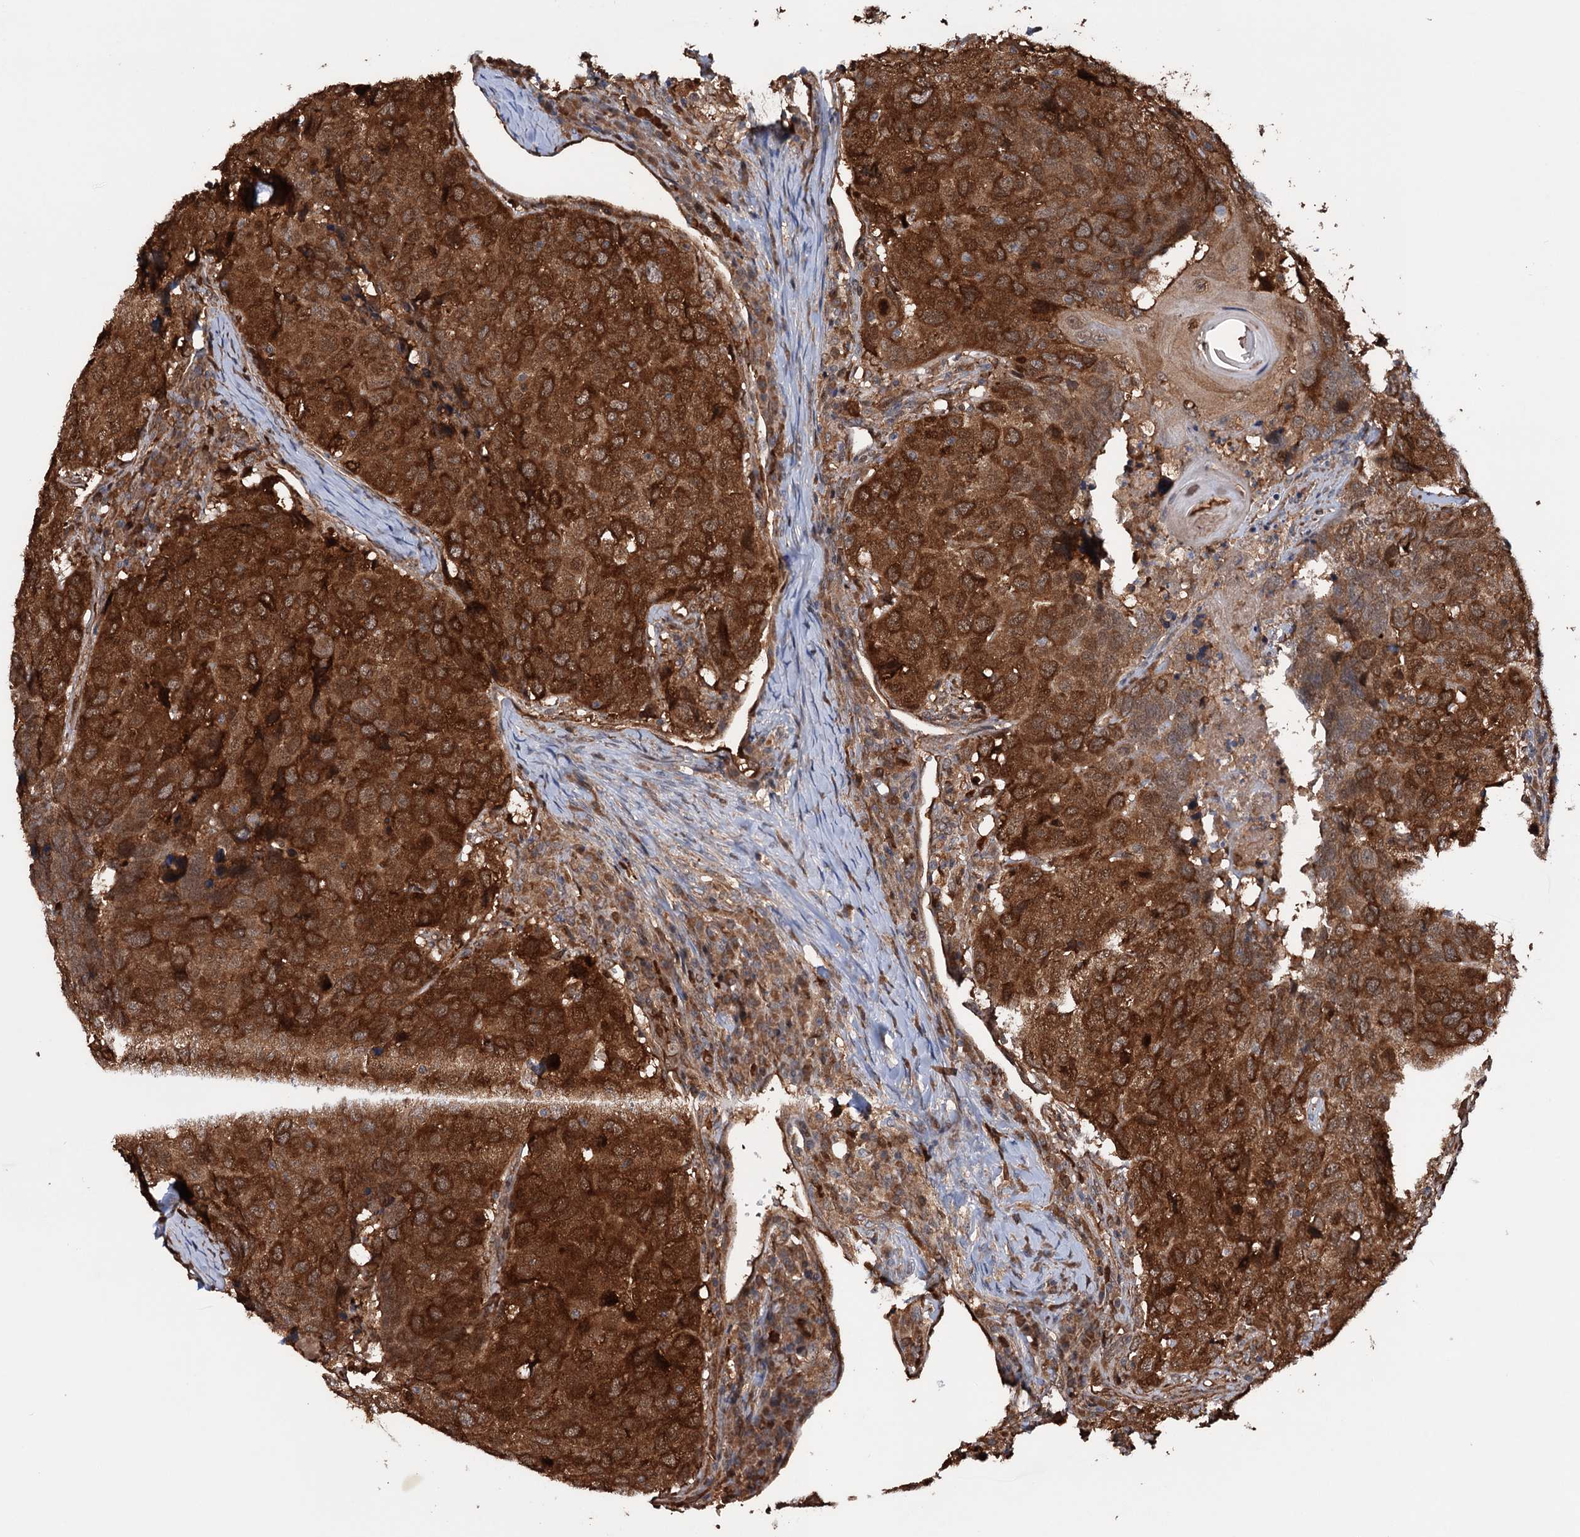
{"staining": {"intensity": "strong", "quantity": ">75%", "location": "cytoplasmic/membranous"}, "tissue": "head and neck cancer", "cell_type": "Tumor cells", "image_type": "cancer", "snomed": [{"axis": "morphology", "description": "Squamous cell carcinoma, NOS"}, {"axis": "topography", "description": "Head-Neck"}], "caption": "High-magnification brightfield microscopy of head and neck squamous cell carcinoma stained with DAB (3,3'-diaminobenzidine) (brown) and counterstained with hematoxylin (blue). tumor cells exhibit strong cytoplasmic/membranous expression is identified in approximately>75% of cells. (DAB = brown stain, brightfield microscopy at high magnification).", "gene": "NCAPD2", "patient": {"sex": "male", "age": 66}}